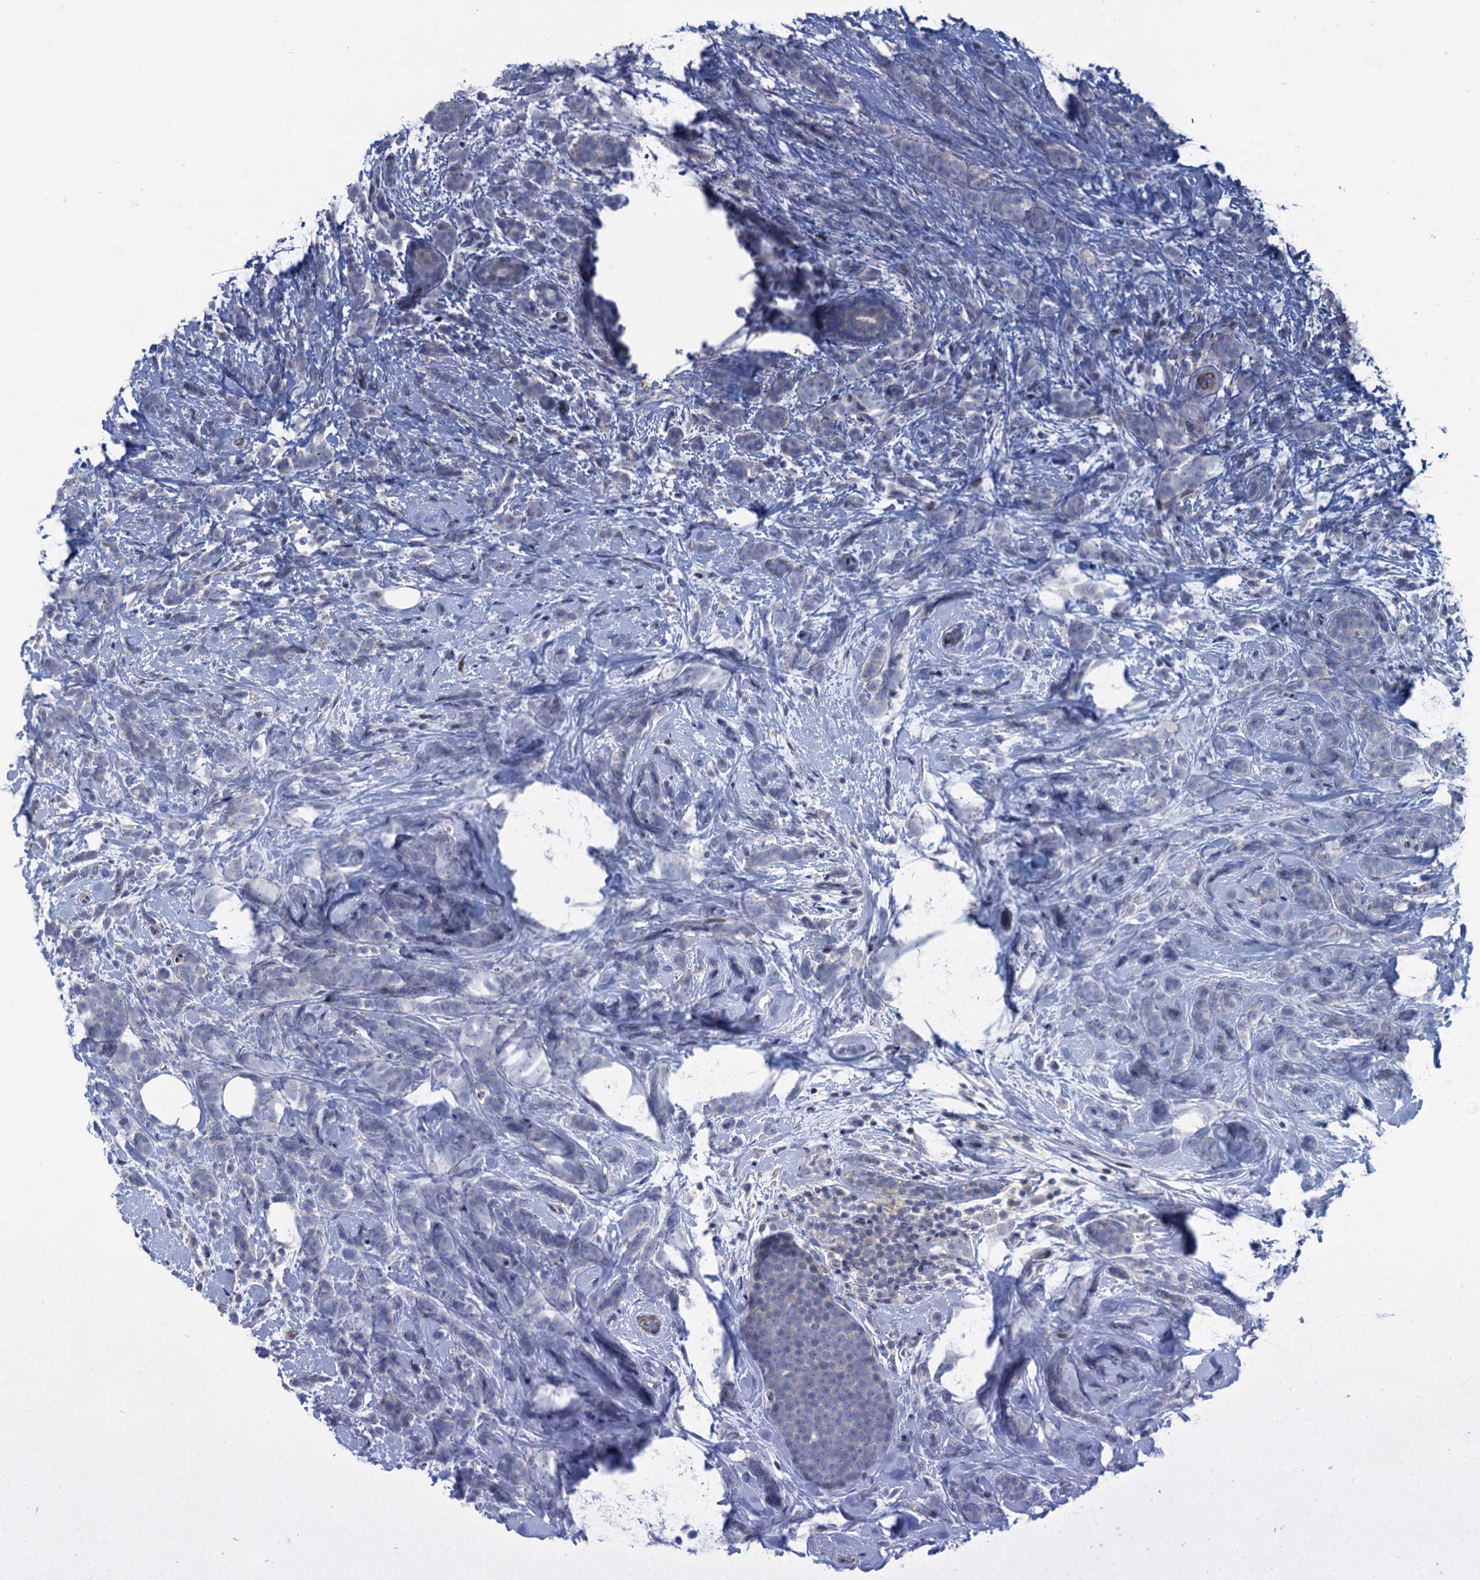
{"staining": {"intensity": "negative", "quantity": "none", "location": "none"}, "tissue": "breast cancer", "cell_type": "Tumor cells", "image_type": "cancer", "snomed": [{"axis": "morphology", "description": "Lobular carcinoma"}, {"axis": "topography", "description": "Breast"}], "caption": "Immunohistochemistry (IHC) image of human lobular carcinoma (breast) stained for a protein (brown), which shows no expression in tumor cells.", "gene": "ESYT3", "patient": {"sex": "female", "age": 58}}